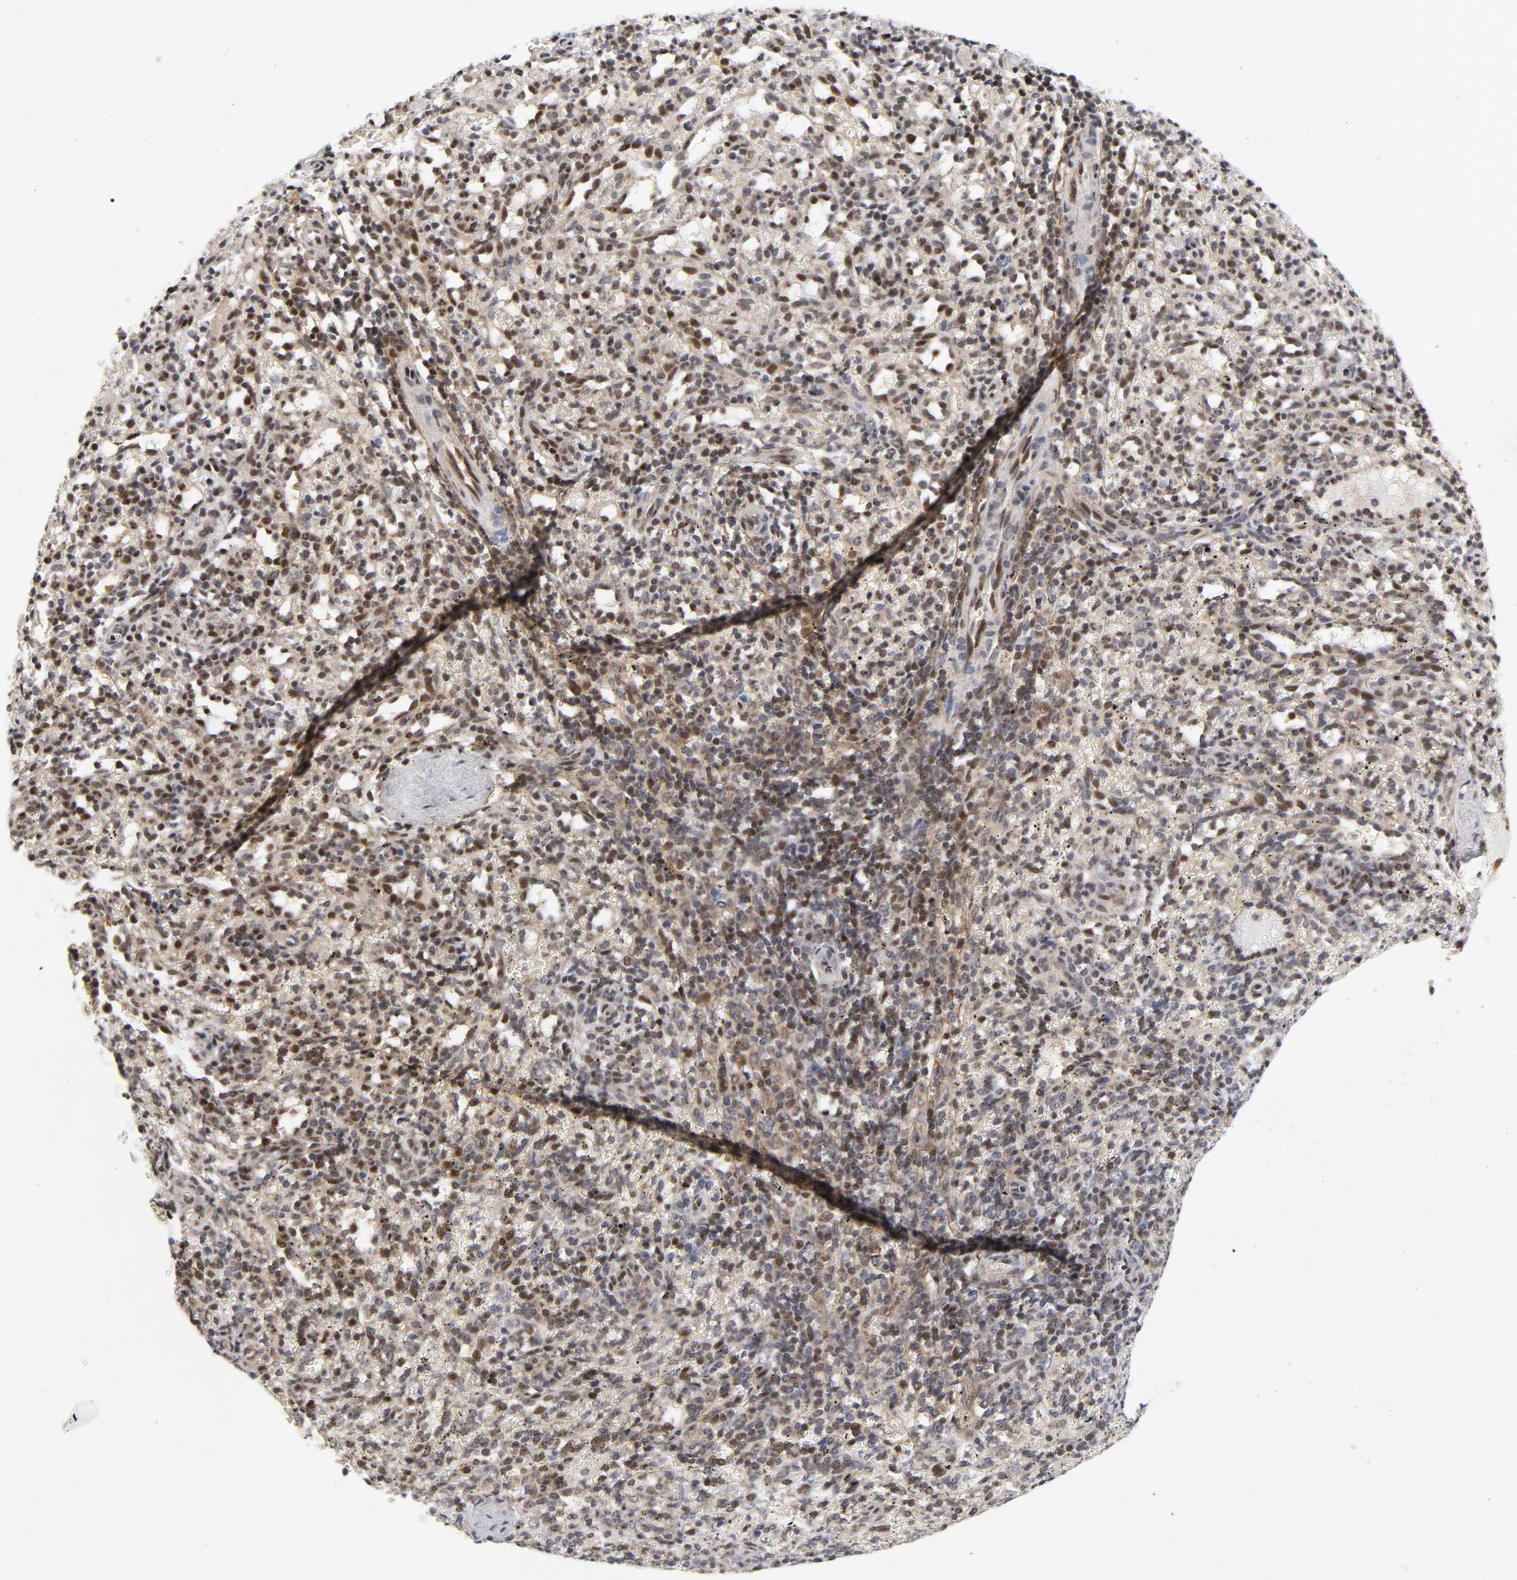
{"staining": {"intensity": "moderate", "quantity": ">75%", "location": "nuclear"}, "tissue": "spleen", "cell_type": "Cells in red pulp", "image_type": "normal", "snomed": [{"axis": "morphology", "description": "Normal tissue, NOS"}, {"axis": "topography", "description": "Spleen"}], "caption": "Immunohistochemistry (IHC) photomicrograph of unremarkable spleen: human spleen stained using immunohistochemistry (IHC) displays medium levels of moderate protein expression localized specifically in the nuclear of cells in red pulp, appearing as a nuclear brown color.", "gene": "STK38", "patient": {"sex": "female", "age": 10}}